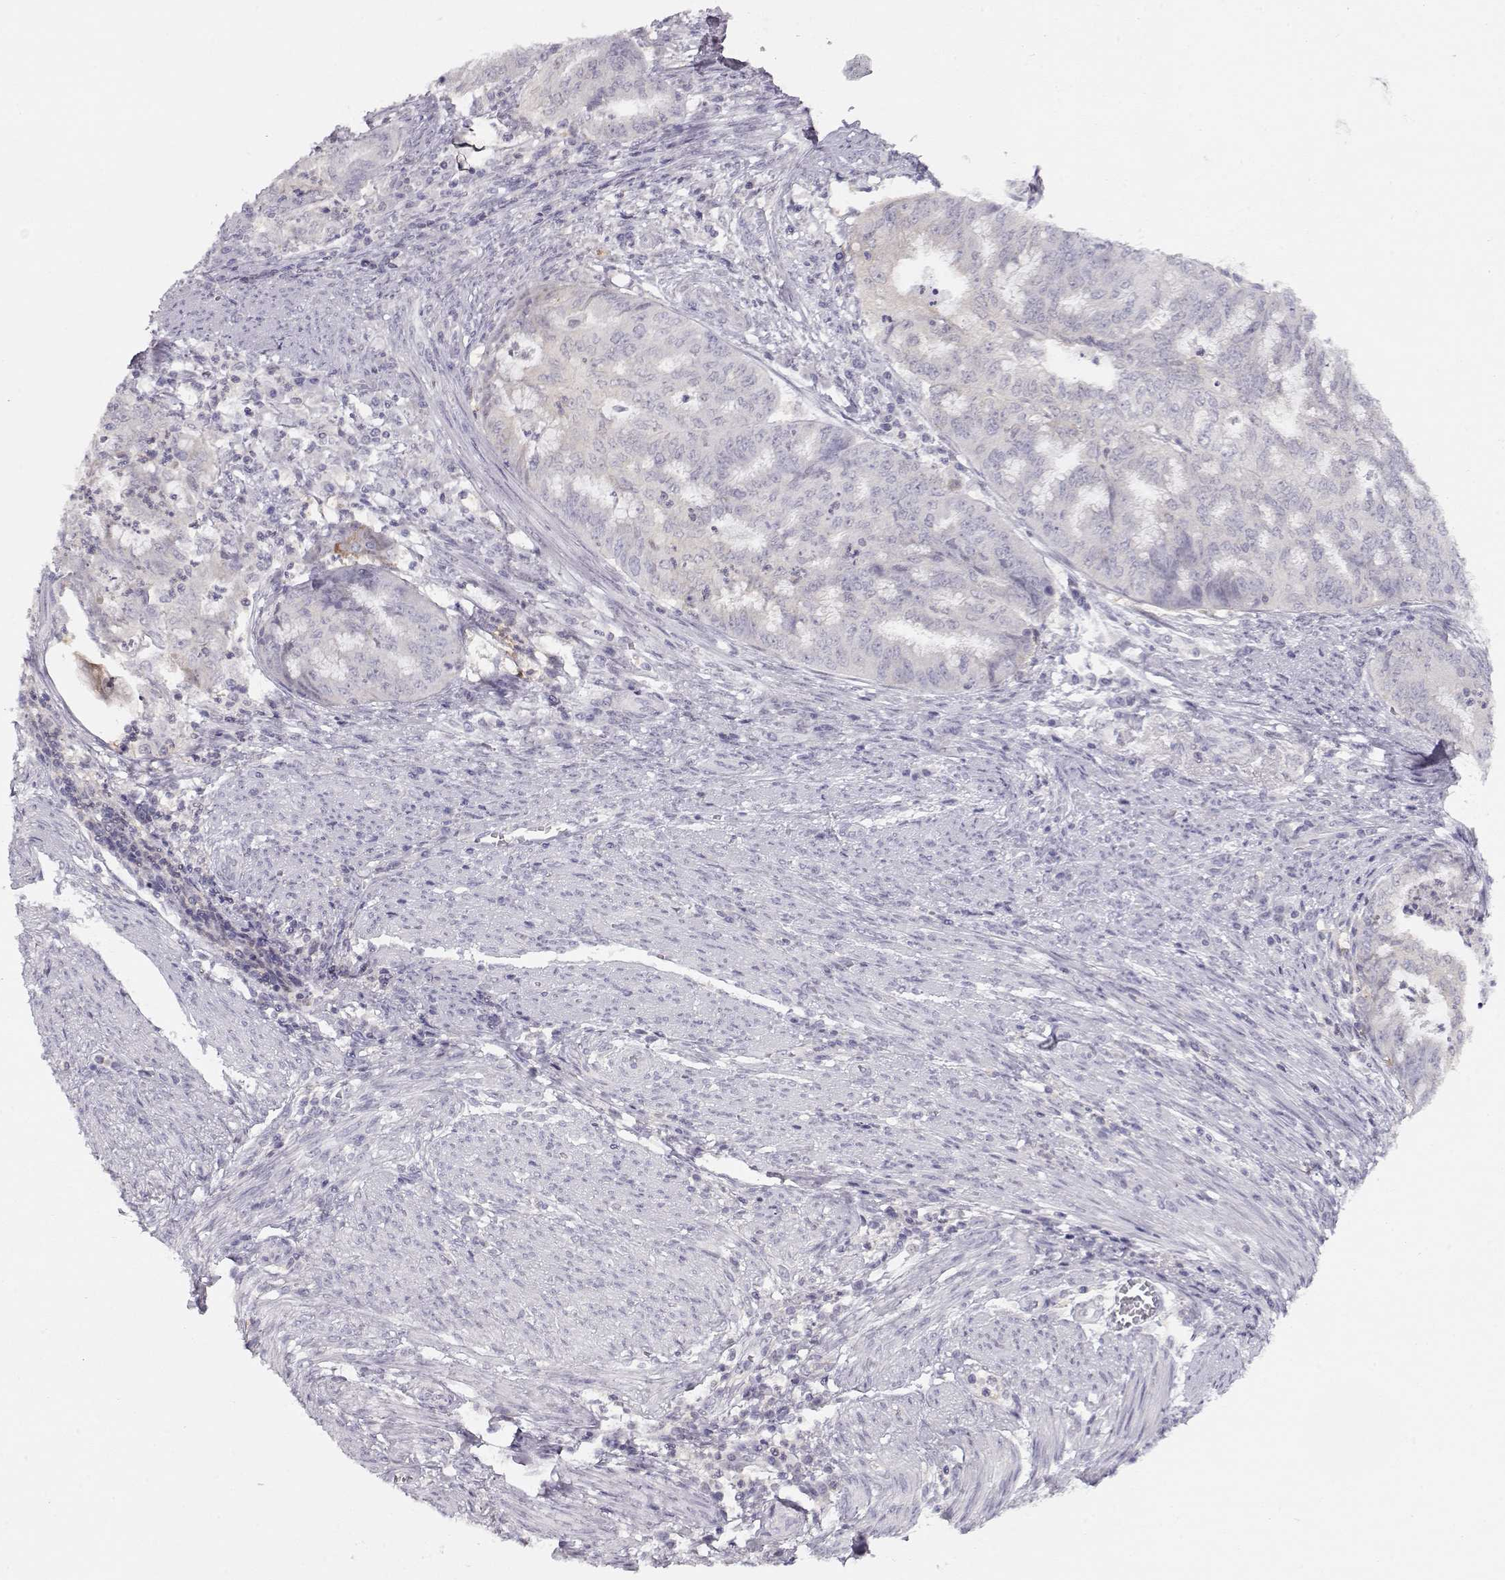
{"staining": {"intensity": "negative", "quantity": "none", "location": "none"}, "tissue": "endometrial cancer", "cell_type": "Tumor cells", "image_type": "cancer", "snomed": [{"axis": "morphology", "description": "Adenocarcinoma, NOS"}, {"axis": "topography", "description": "Endometrium"}], "caption": "A photomicrograph of endometrial cancer stained for a protein demonstrates no brown staining in tumor cells.", "gene": "TEPP", "patient": {"sex": "female", "age": 79}}